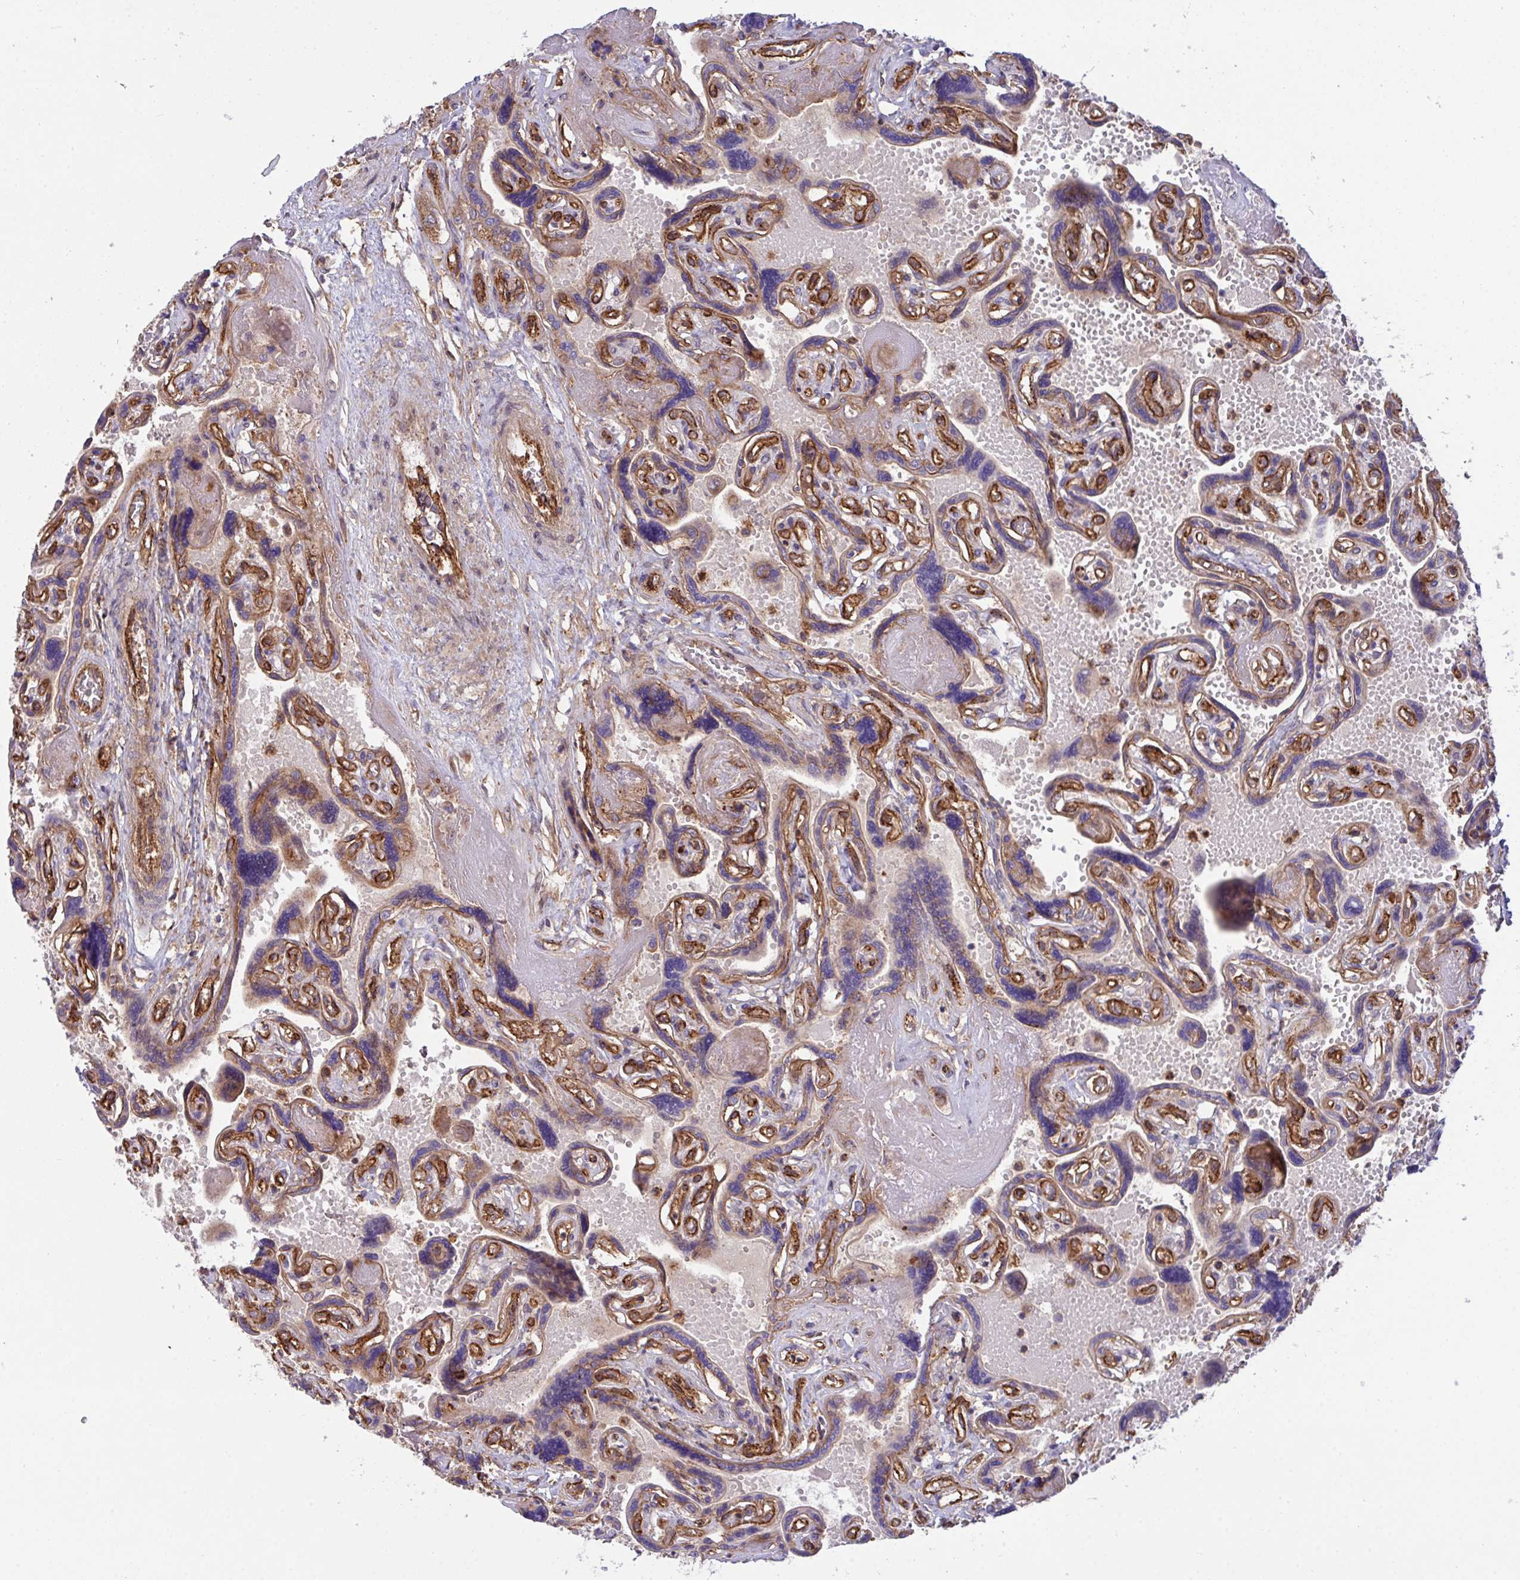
{"staining": {"intensity": "moderate", "quantity": "25%-75%", "location": "cytoplasmic/membranous"}, "tissue": "placenta", "cell_type": "Trophoblastic cells", "image_type": "normal", "snomed": [{"axis": "morphology", "description": "Normal tissue, NOS"}, {"axis": "topography", "description": "Placenta"}], "caption": "Immunohistochemical staining of benign human placenta displays medium levels of moderate cytoplasmic/membranous positivity in about 25%-75% of trophoblastic cells.", "gene": "C4orf36", "patient": {"sex": "female", "age": 32}}